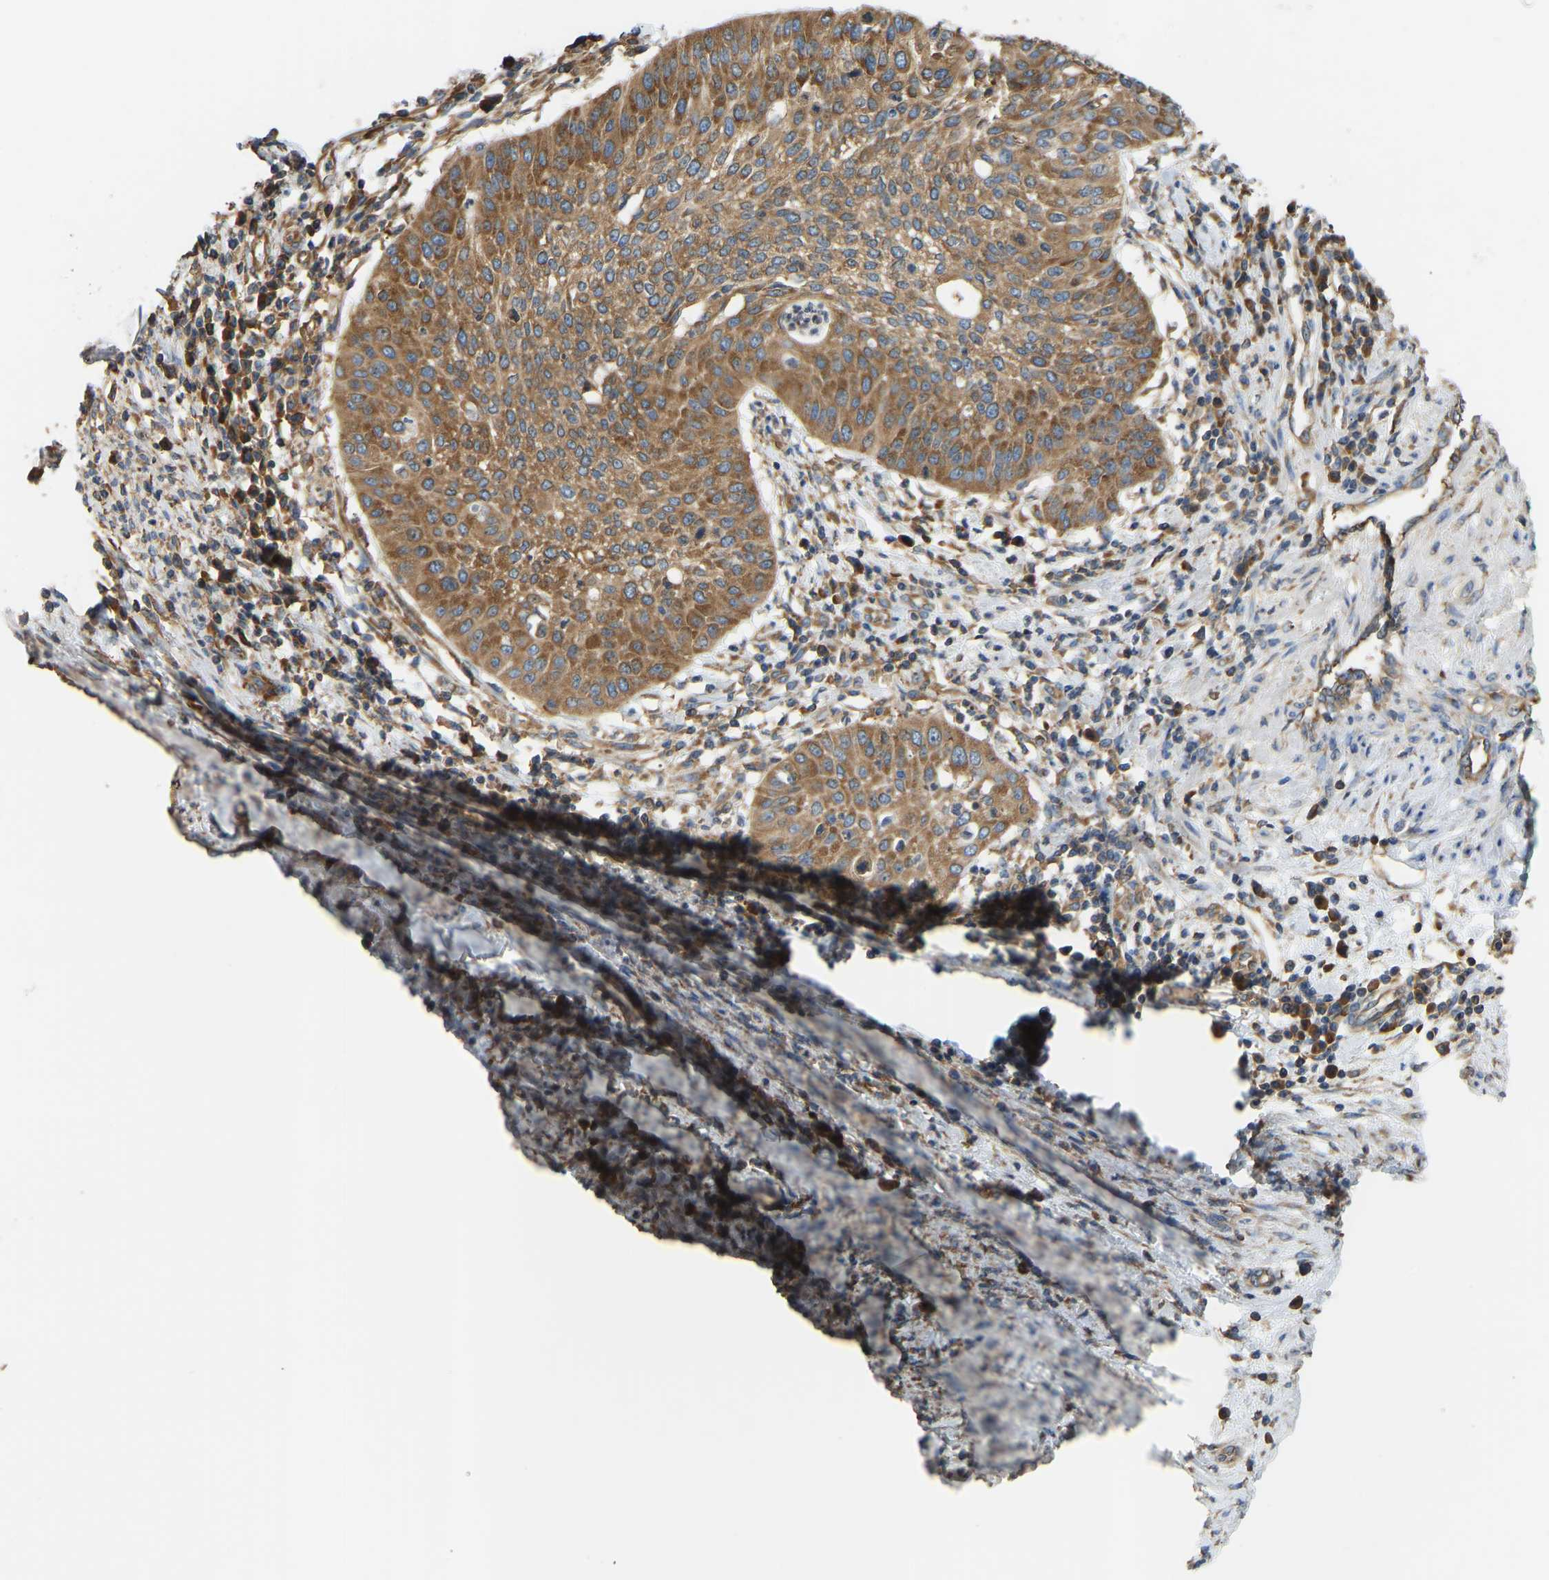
{"staining": {"intensity": "moderate", "quantity": ">75%", "location": "cytoplasmic/membranous"}, "tissue": "cervical cancer", "cell_type": "Tumor cells", "image_type": "cancer", "snomed": [{"axis": "morphology", "description": "Normal tissue, NOS"}, {"axis": "morphology", "description": "Squamous cell carcinoma, NOS"}, {"axis": "topography", "description": "Cervix"}], "caption": "Immunohistochemical staining of human cervical cancer exhibits medium levels of moderate cytoplasmic/membranous protein staining in about >75% of tumor cells. The staining was performed using DAB (3,3'-diaminobenzidine) to visualize the protein expression in brown, while the nuclei were stained in blue with hematoxylin (Magnification: 20x).", "gene": "RPS6KB2", "patient": {"sex": "female", "age": 39}}